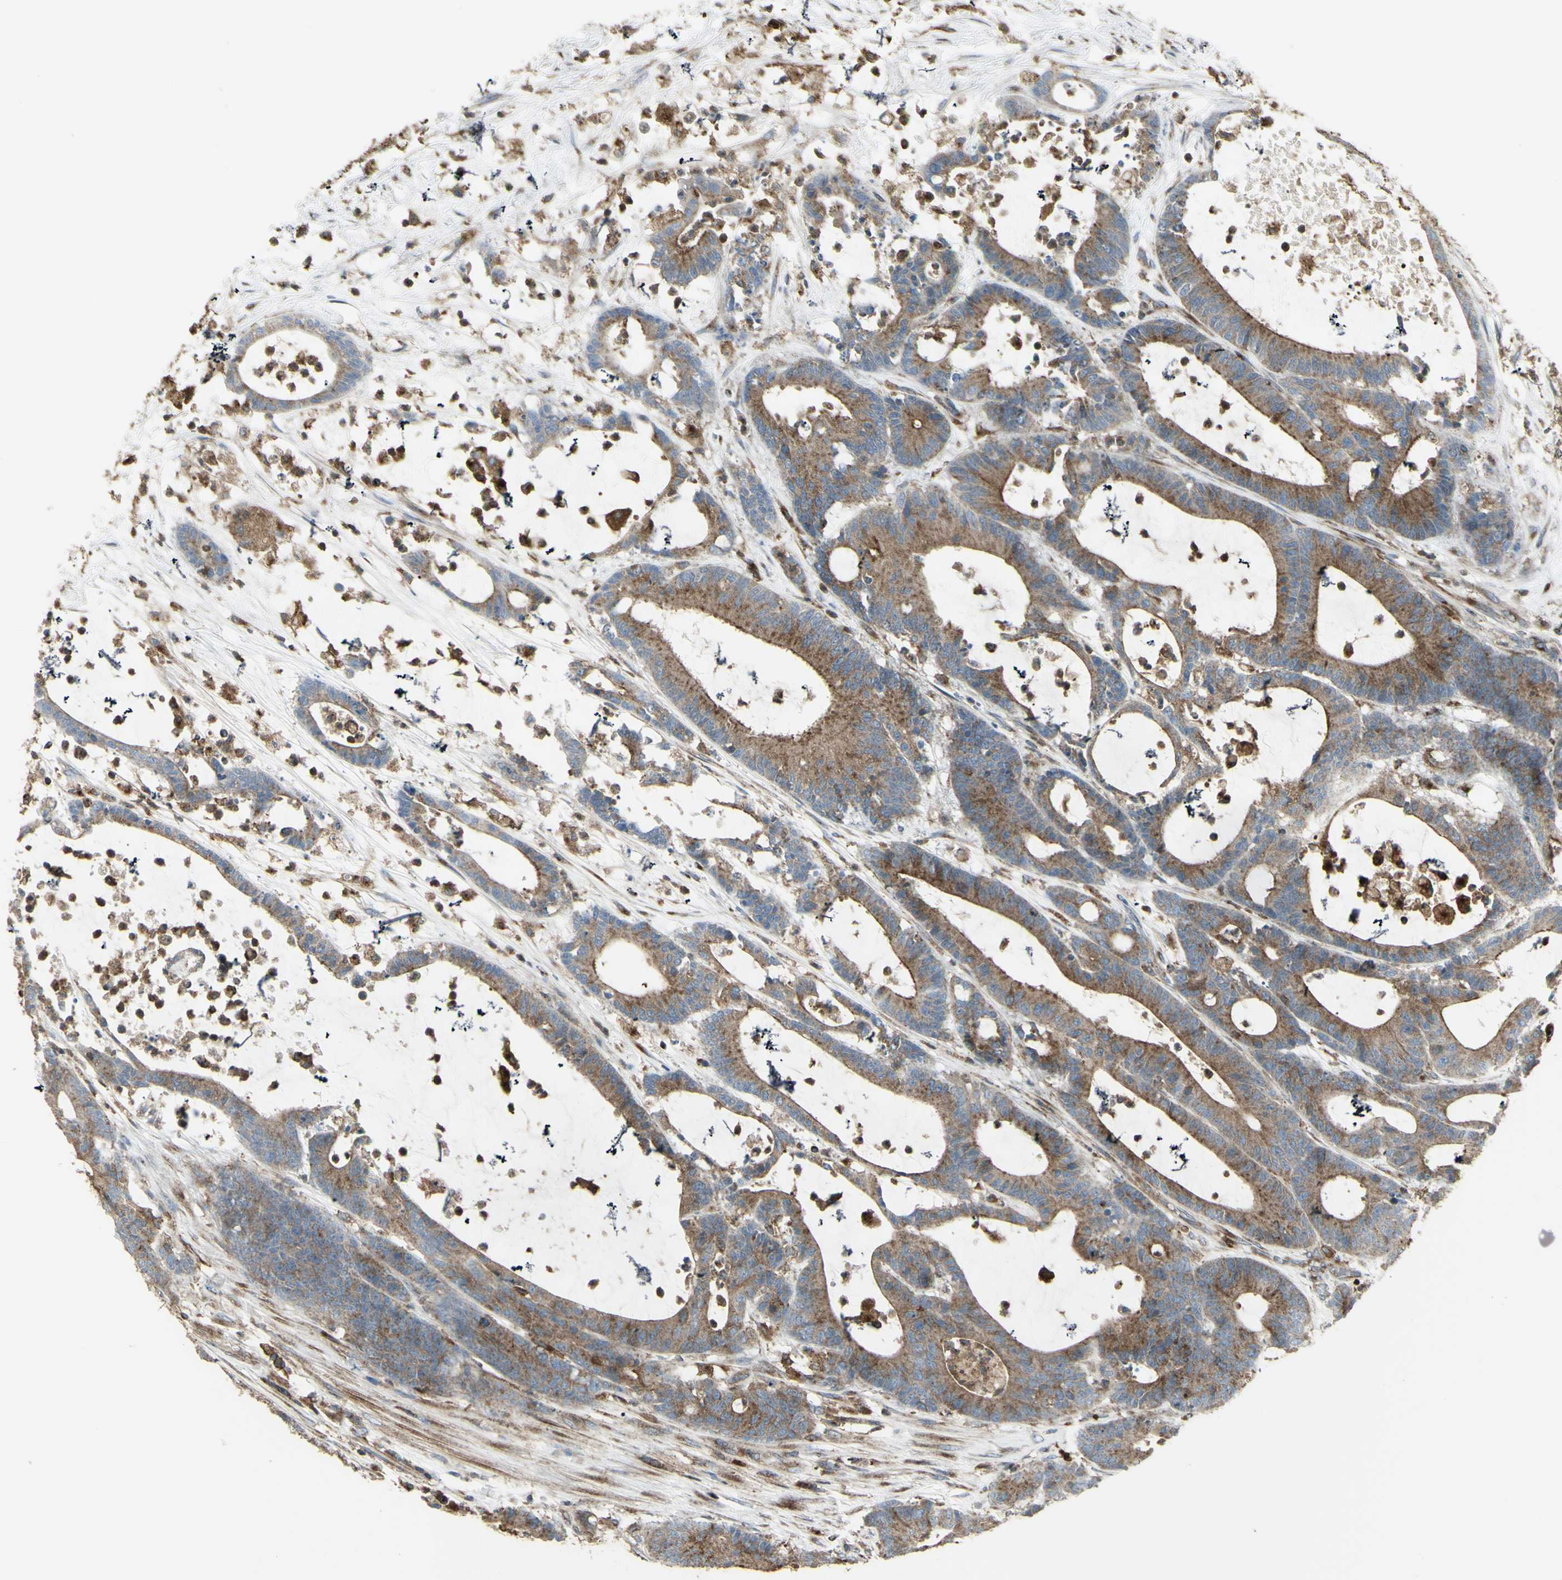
{"staining": {"intensity": "moderate", "quantity": ">75%", "location": "cytoplasmic/membranous"}, "tissue": "colorectal cancer", "cell_type": "Tumor cells", "image_type": "cancer", "snomed": [{"axis": "morphology", "description": "Adenocarcinoma, NOS"}, {"axis": "topography", "description": "Colon"}], "caption": "IHC of human adenocarcinoma (colorectal) reveals medium levels of moderate cytoplasmic/membranous expression in approximately >75% of tumor cells.", "gene": "NAPA", "patient": {"sex": "female", "age": 84}}